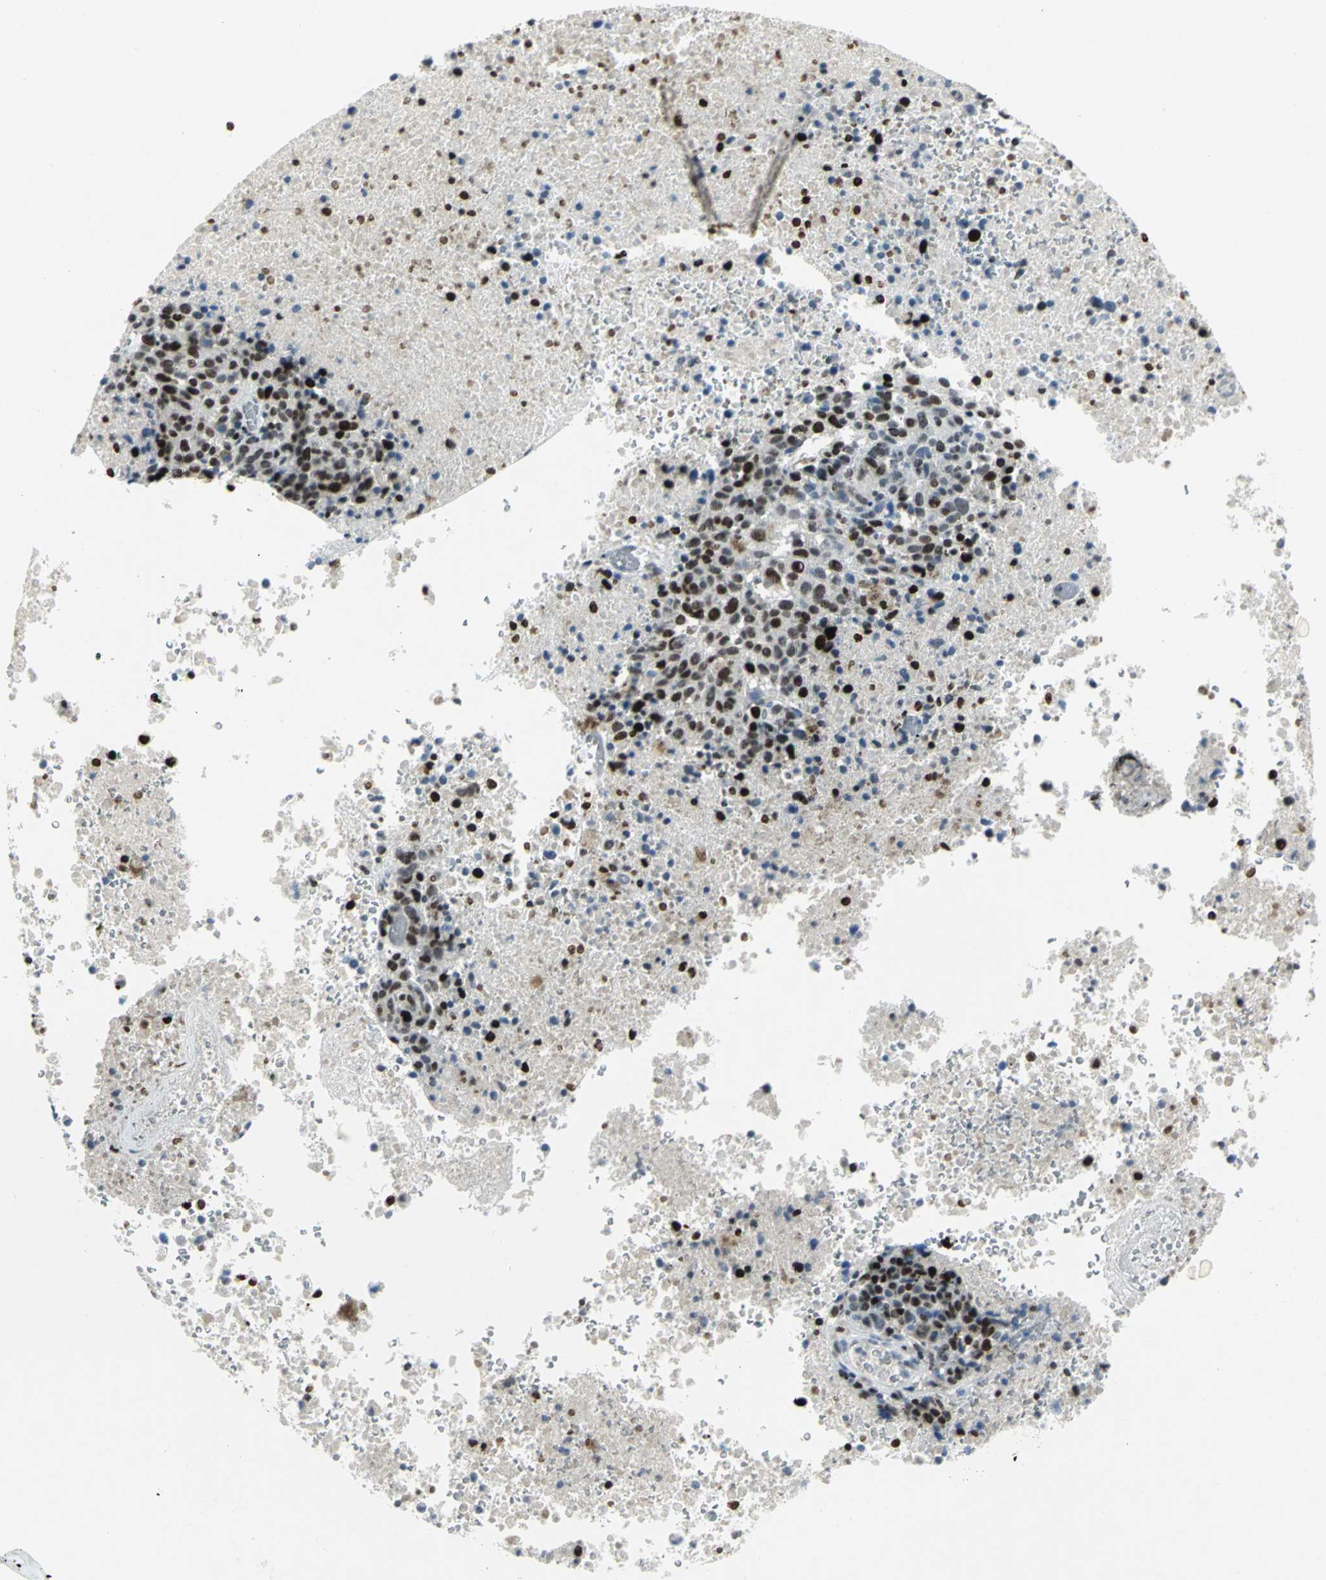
{"staining": {"intensity": "strong", "quantity": ">75%", "location": "nuclear"}, "tissue": "melanoma", "cell_type": "Tumor cells", "image_type": "cancer", "snomed": [{"axis": "morphology", "description": "Malignant melanoma, Metastatic site"}, {"axis": "topography", "description": "Cerebral cortex"}], "caption": "This is a micrograph of immunohistochemistry (IHC) staining of malignant melanoma (metastatic site), which shows strong staining in the nuclear of tumor cells.", "gene": "RPA1", "patient": {"sex": "female", "age": 52}}